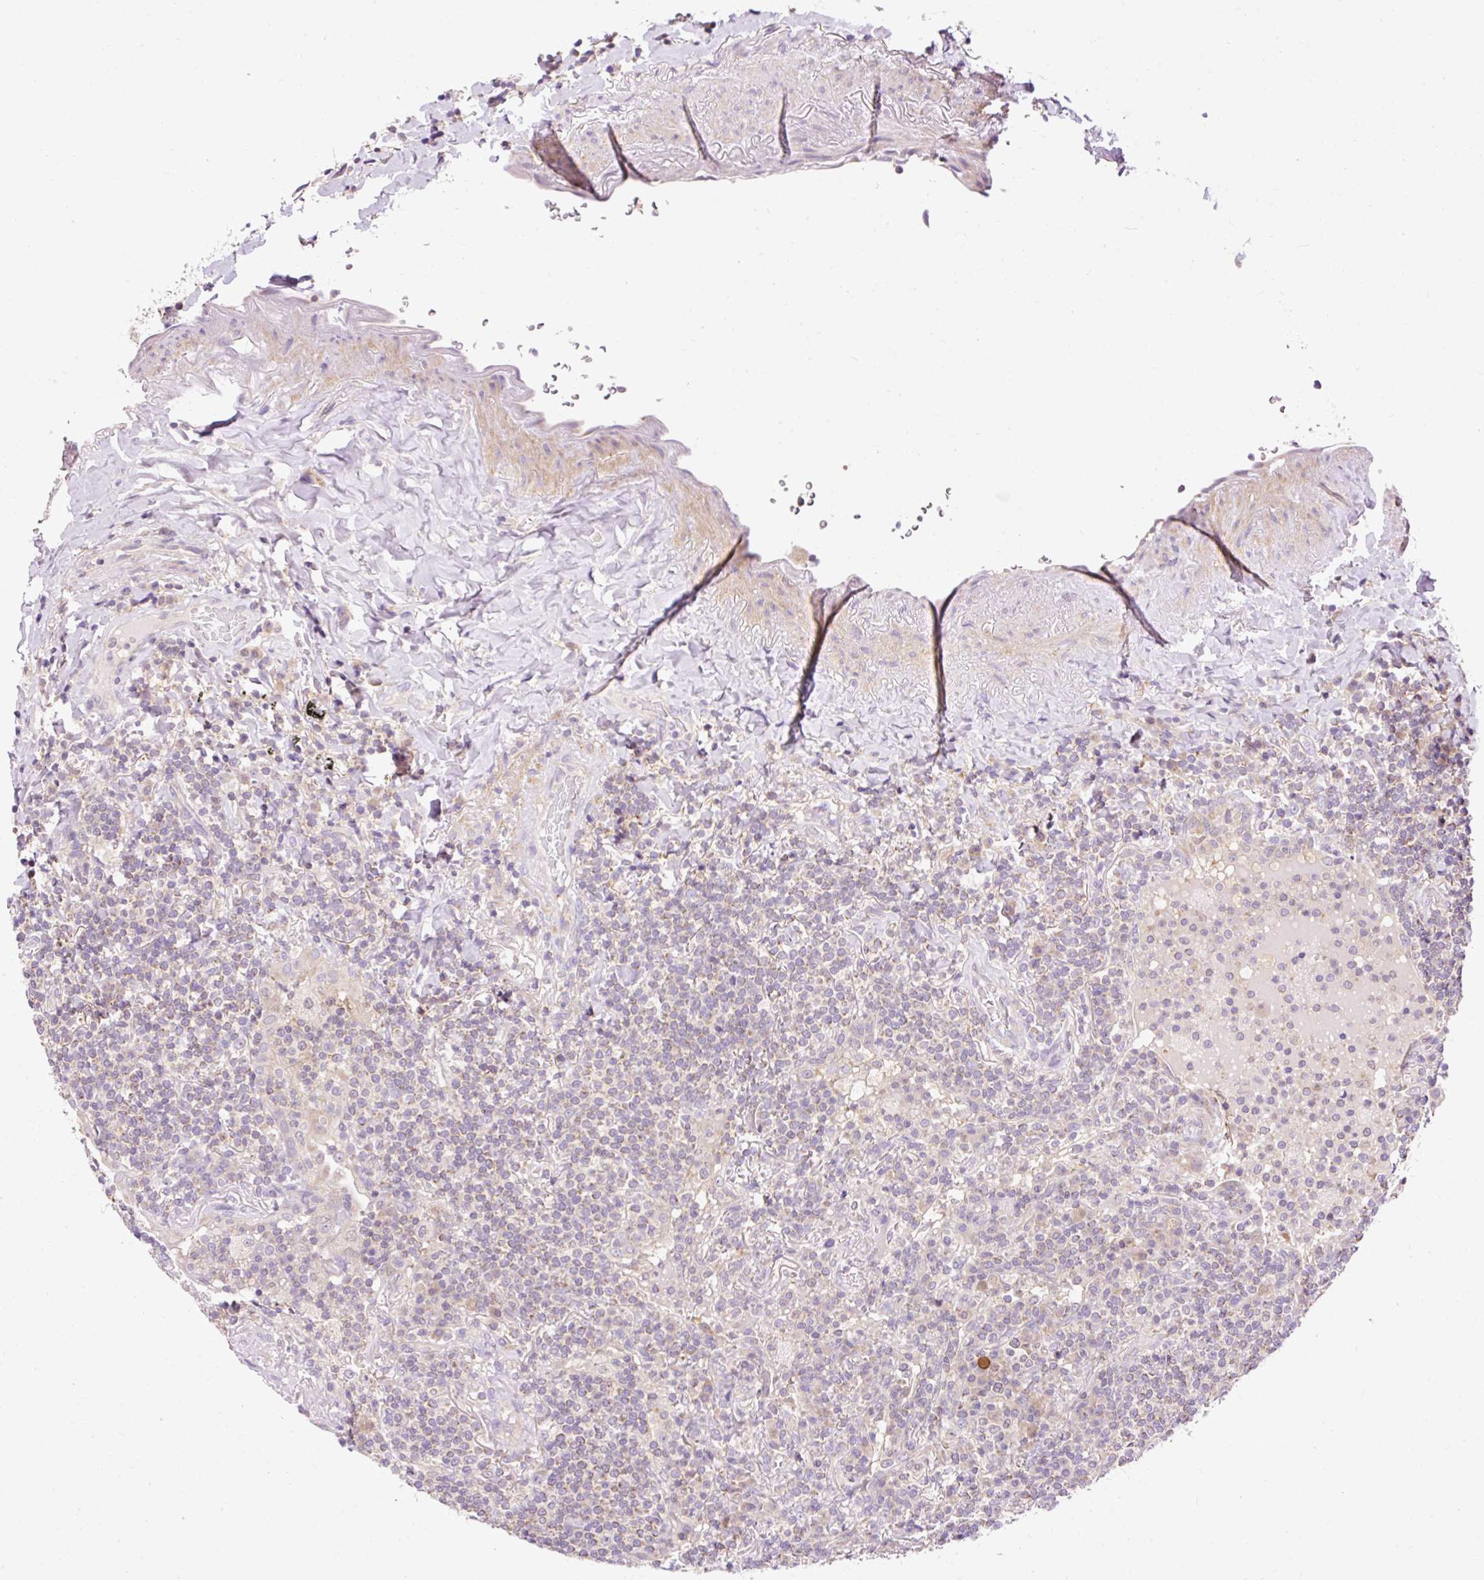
{"staining": {"intensity": "weak", "quantity": "<25%", "location": "cytoplasmic/membranous"}, "tissue": "lymphoma", "cell_type": "Tumor cells", "image_type": "cancer", "snomed": [{"axis": "morphology", "description": "Malignant lymphoma, non-Hodgkin's type, Low grade"}, {"axis": "topography", "description": "Lung"}], "caption": "DAB immunohistochemical staining of human lymphoma demonstrates no significant positivity in tumor cells.", "gene": "IMMT", "patient": {"sex": "female", "age": 71}}